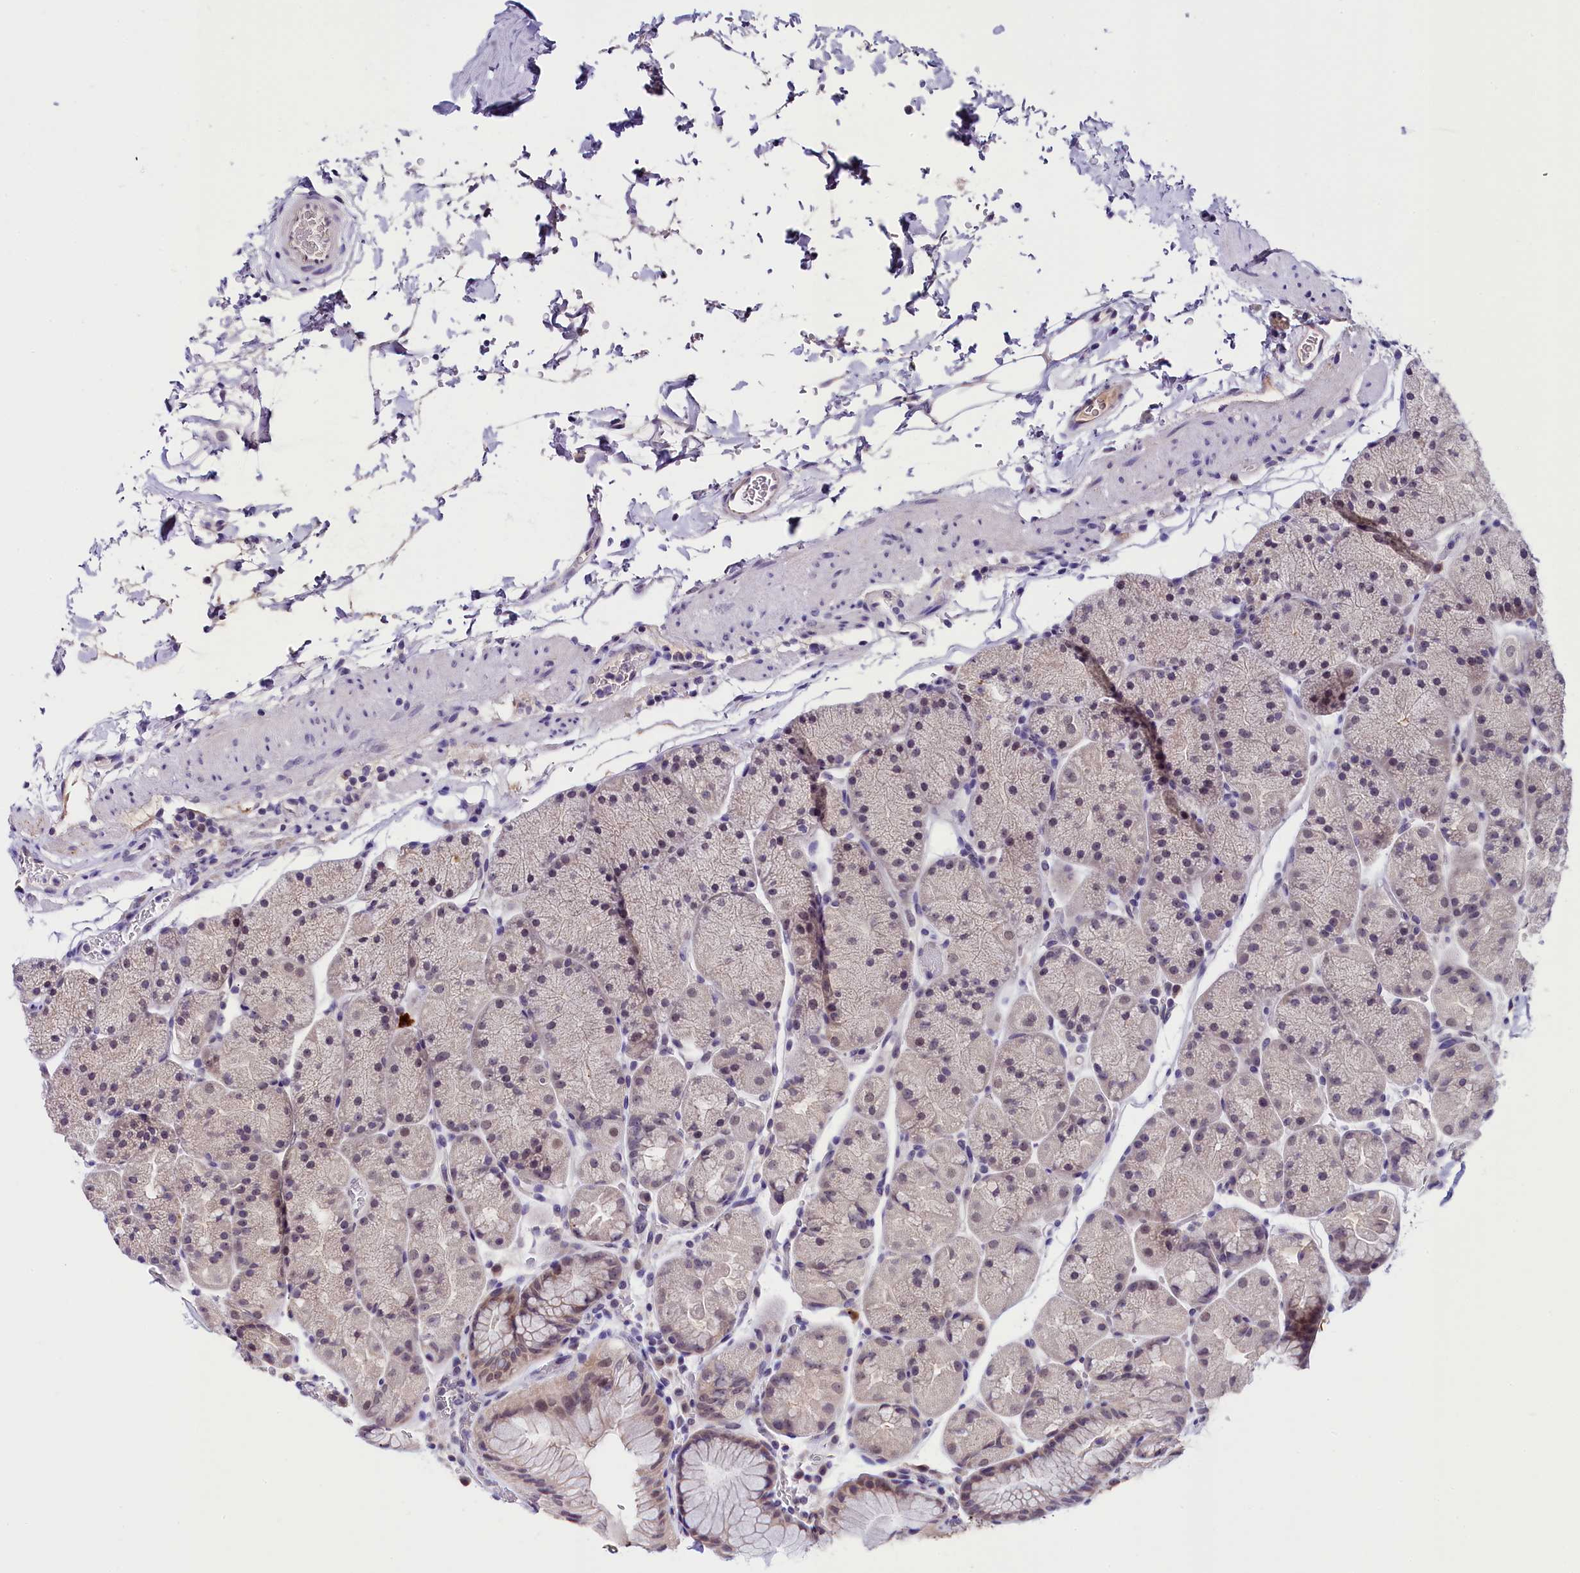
{"staining": {"intensity": "weak", "quantity": "<25%", "location": "cytoplasmic/membranous"}, "tissue": "stomach", "cell_type": "Glandular cells", "image_type": "normal", "snomed": [{"axis": "morphology", "description": "Normal tissue, NOS"}, {"axis": "topography", "description": "Stomach, upper"}, {"axis": "topography", "description": "Stomach, lower"}], "caption": "IHC photomicrograph of normal human stomach stained for a protein (brown), which shows no staining in glandular cells. The staining is performed using DAB brown chromogen with nuclei counter-stained in using hematoxylin.", "gene": "IQCN", "patient": {"sex": "male", "age": 67}}